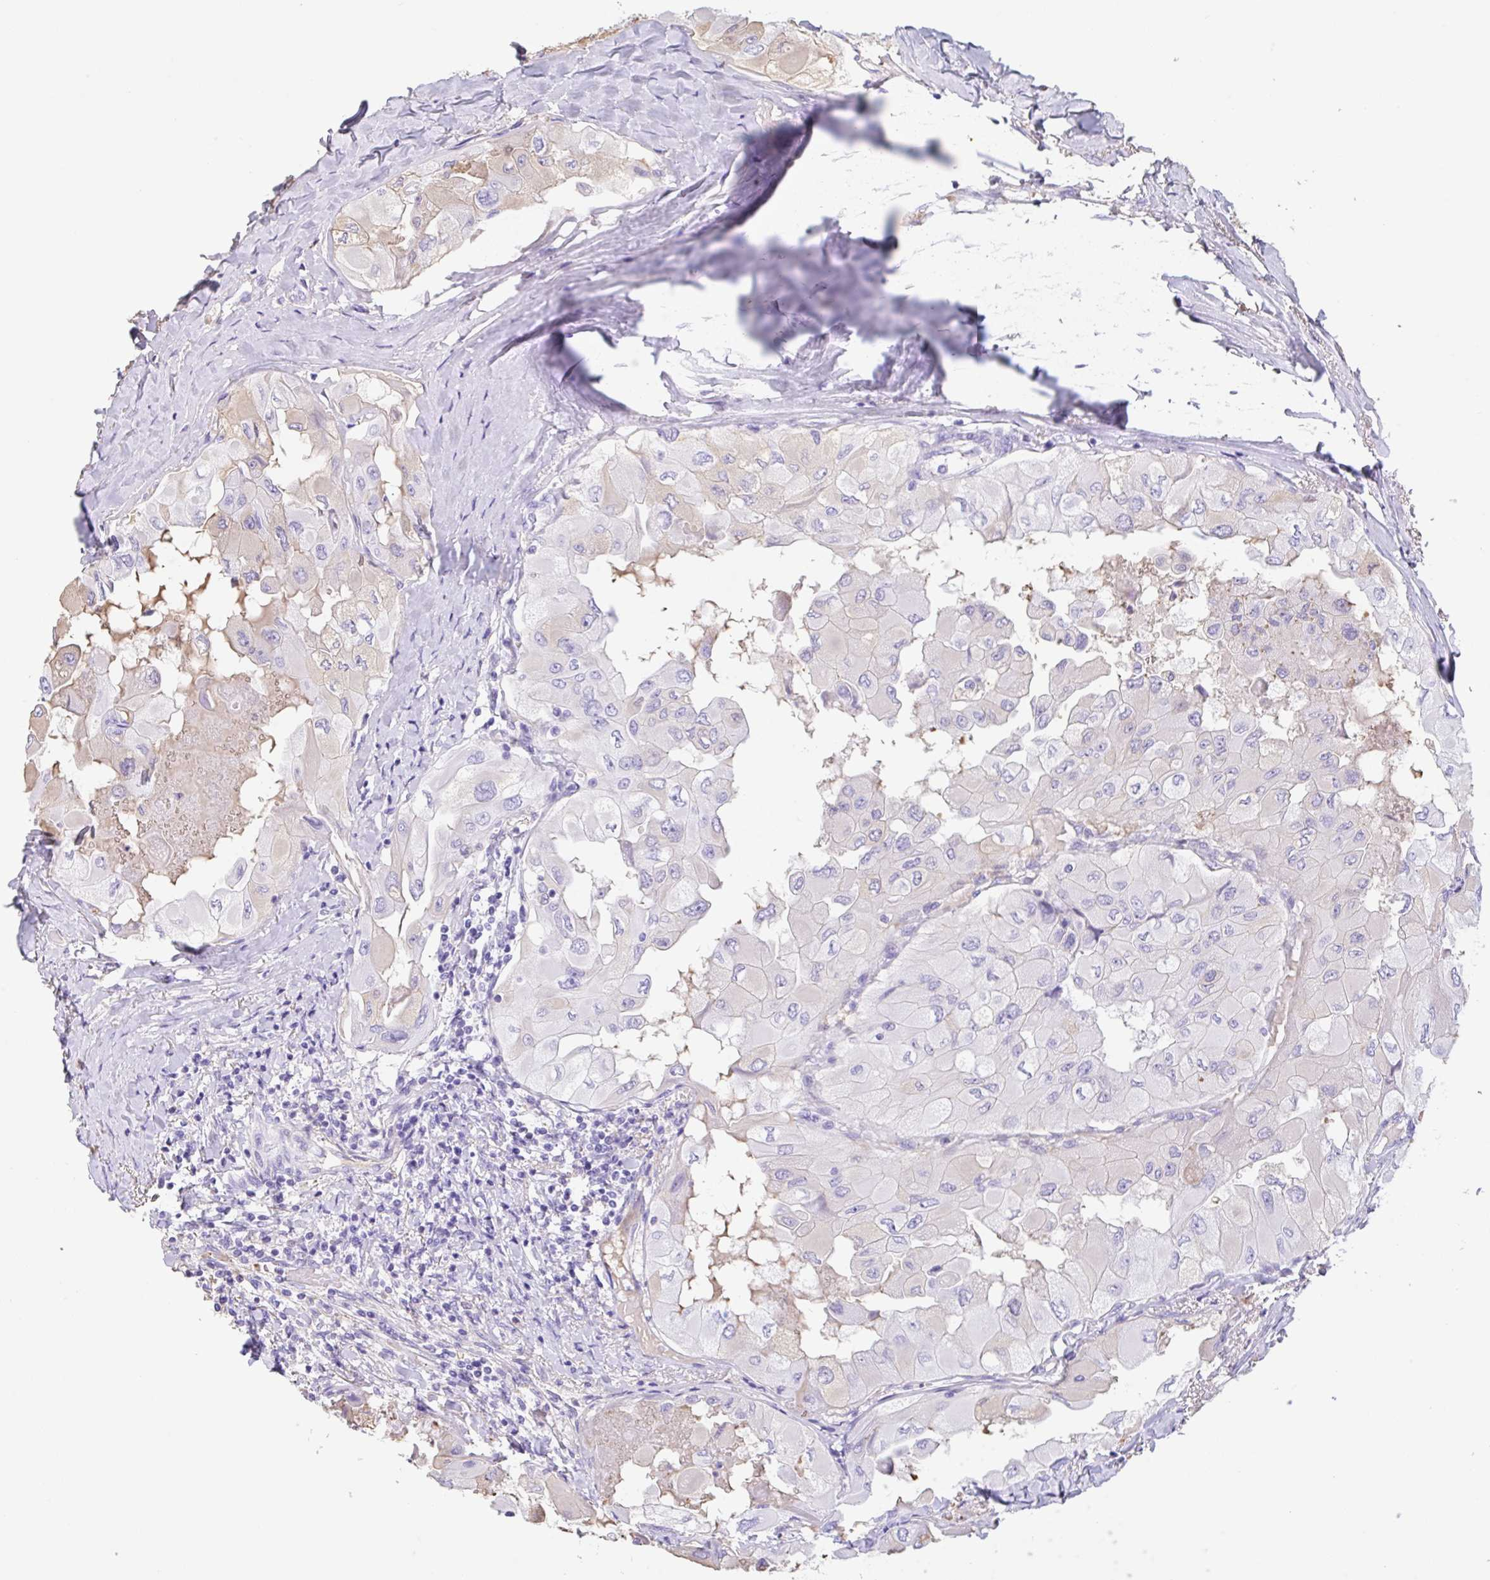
{"staining": {"intensity": "weak", "quantity": "<25%", "location": "cytoplasmic/membranous"}, "tissue": "thyroid cancer", "cell_type": "Tumor cells", "image_type": "cancer", "snomed": [{"axis": "morphology", "description": "Normal tissue, NOS"}, {"axis": "morphology", "description": "Papillary adenocarcinoma, NOS"}, {"axis": "topography", "description": "Thyroid gland"}], "caption": "Image shows no significant protein staining in tumor cells of thyroid cancer. Nuclei are stained in blue.", "gene": "HOXC12", "patient": {"sex": "female", "age": 59}}